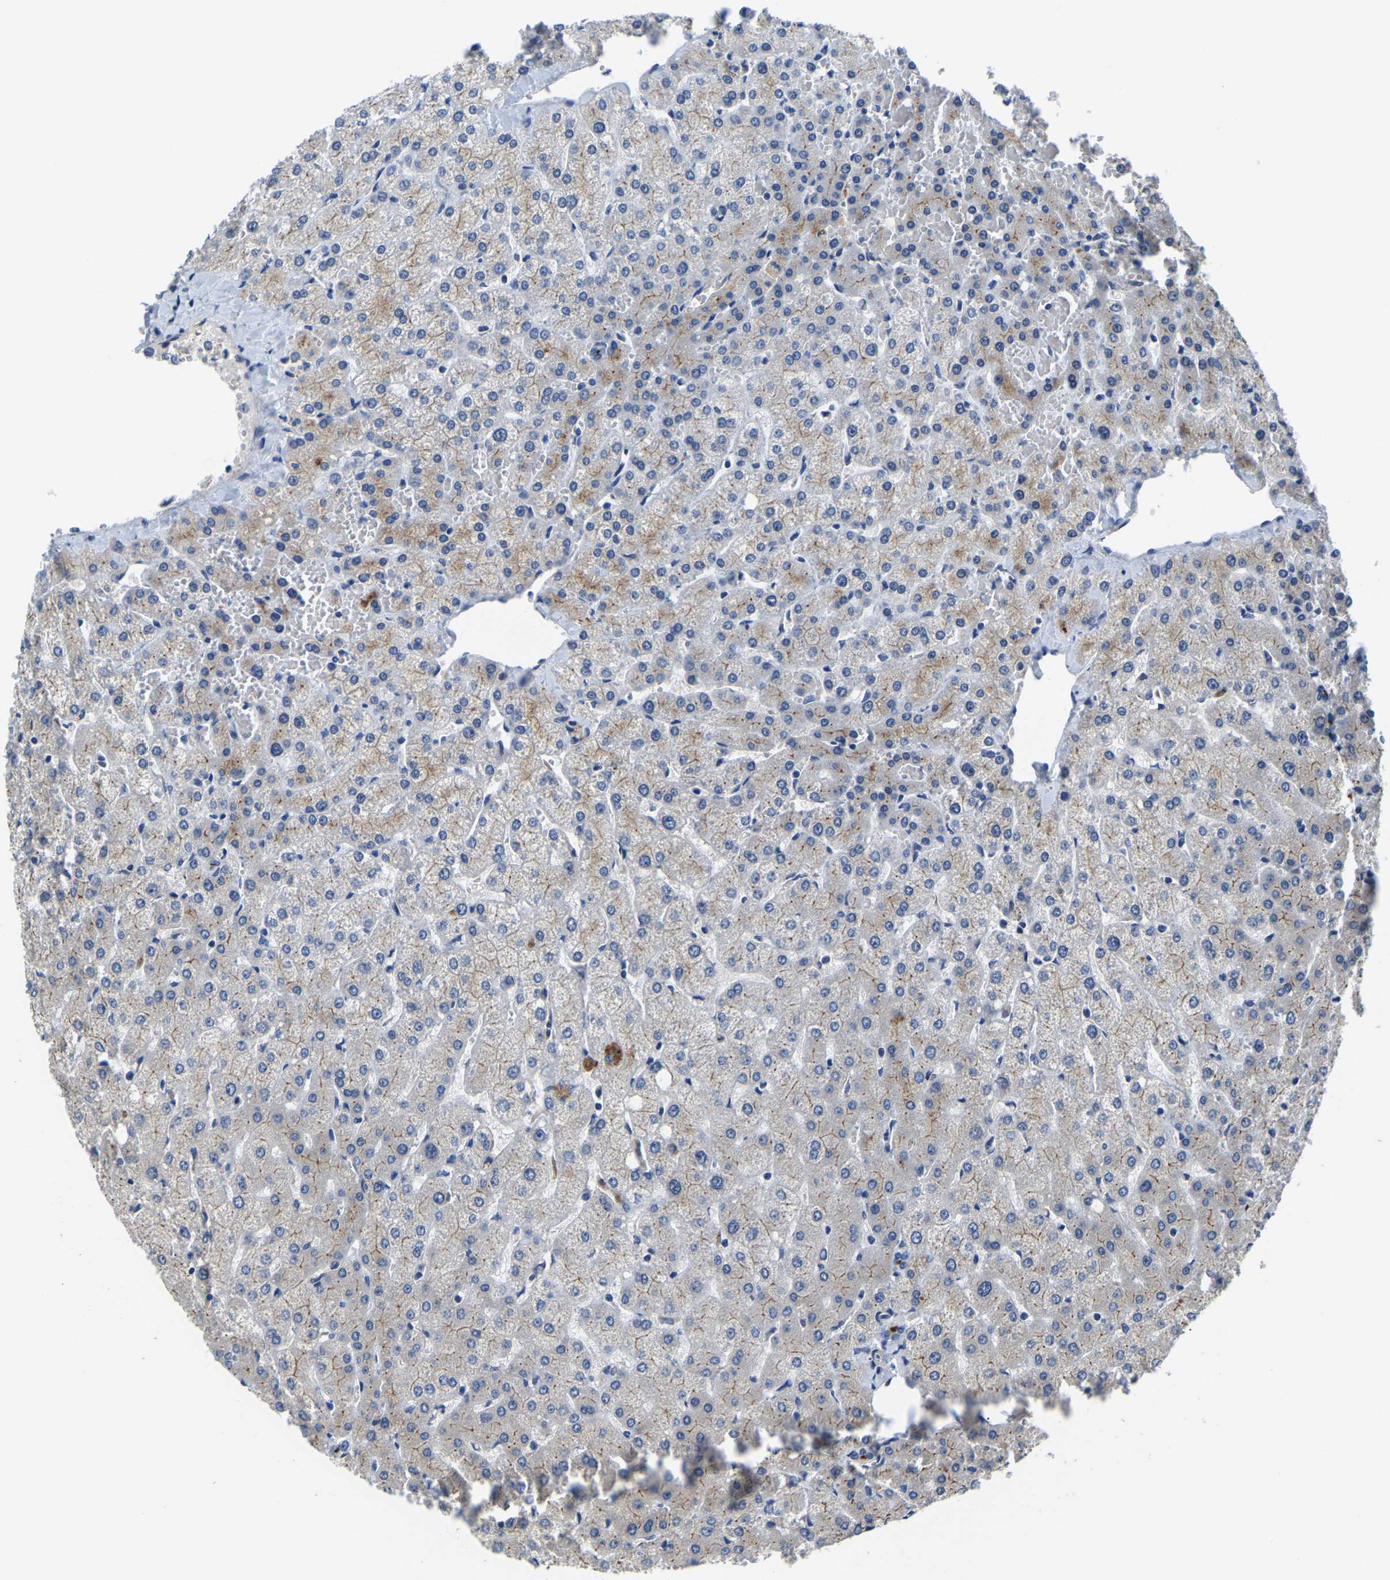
{"staining": {"intensity": "negative", "quantity": "none", "location": "none"}, "tissue": "liver", "cell_type": "Cholangiocytes", "image_type": "normal", "snomed": [{"axis": "morphology", "description": "Normal tissue, NOS"}, {"axis": "topography", "description": "Liver"}], "caption": "Immunohistochemistry histopathology image of benign human liver stained for a protein (brown), which reveals no staining in cholangiocytes. (Stains: DAB immunohistochemistry with hematoxylin counter stain, Microscopy: brightfield microscopy at high magnification).", "gene": "LIAS", "patient": {"sex": "female", "age": 54}}